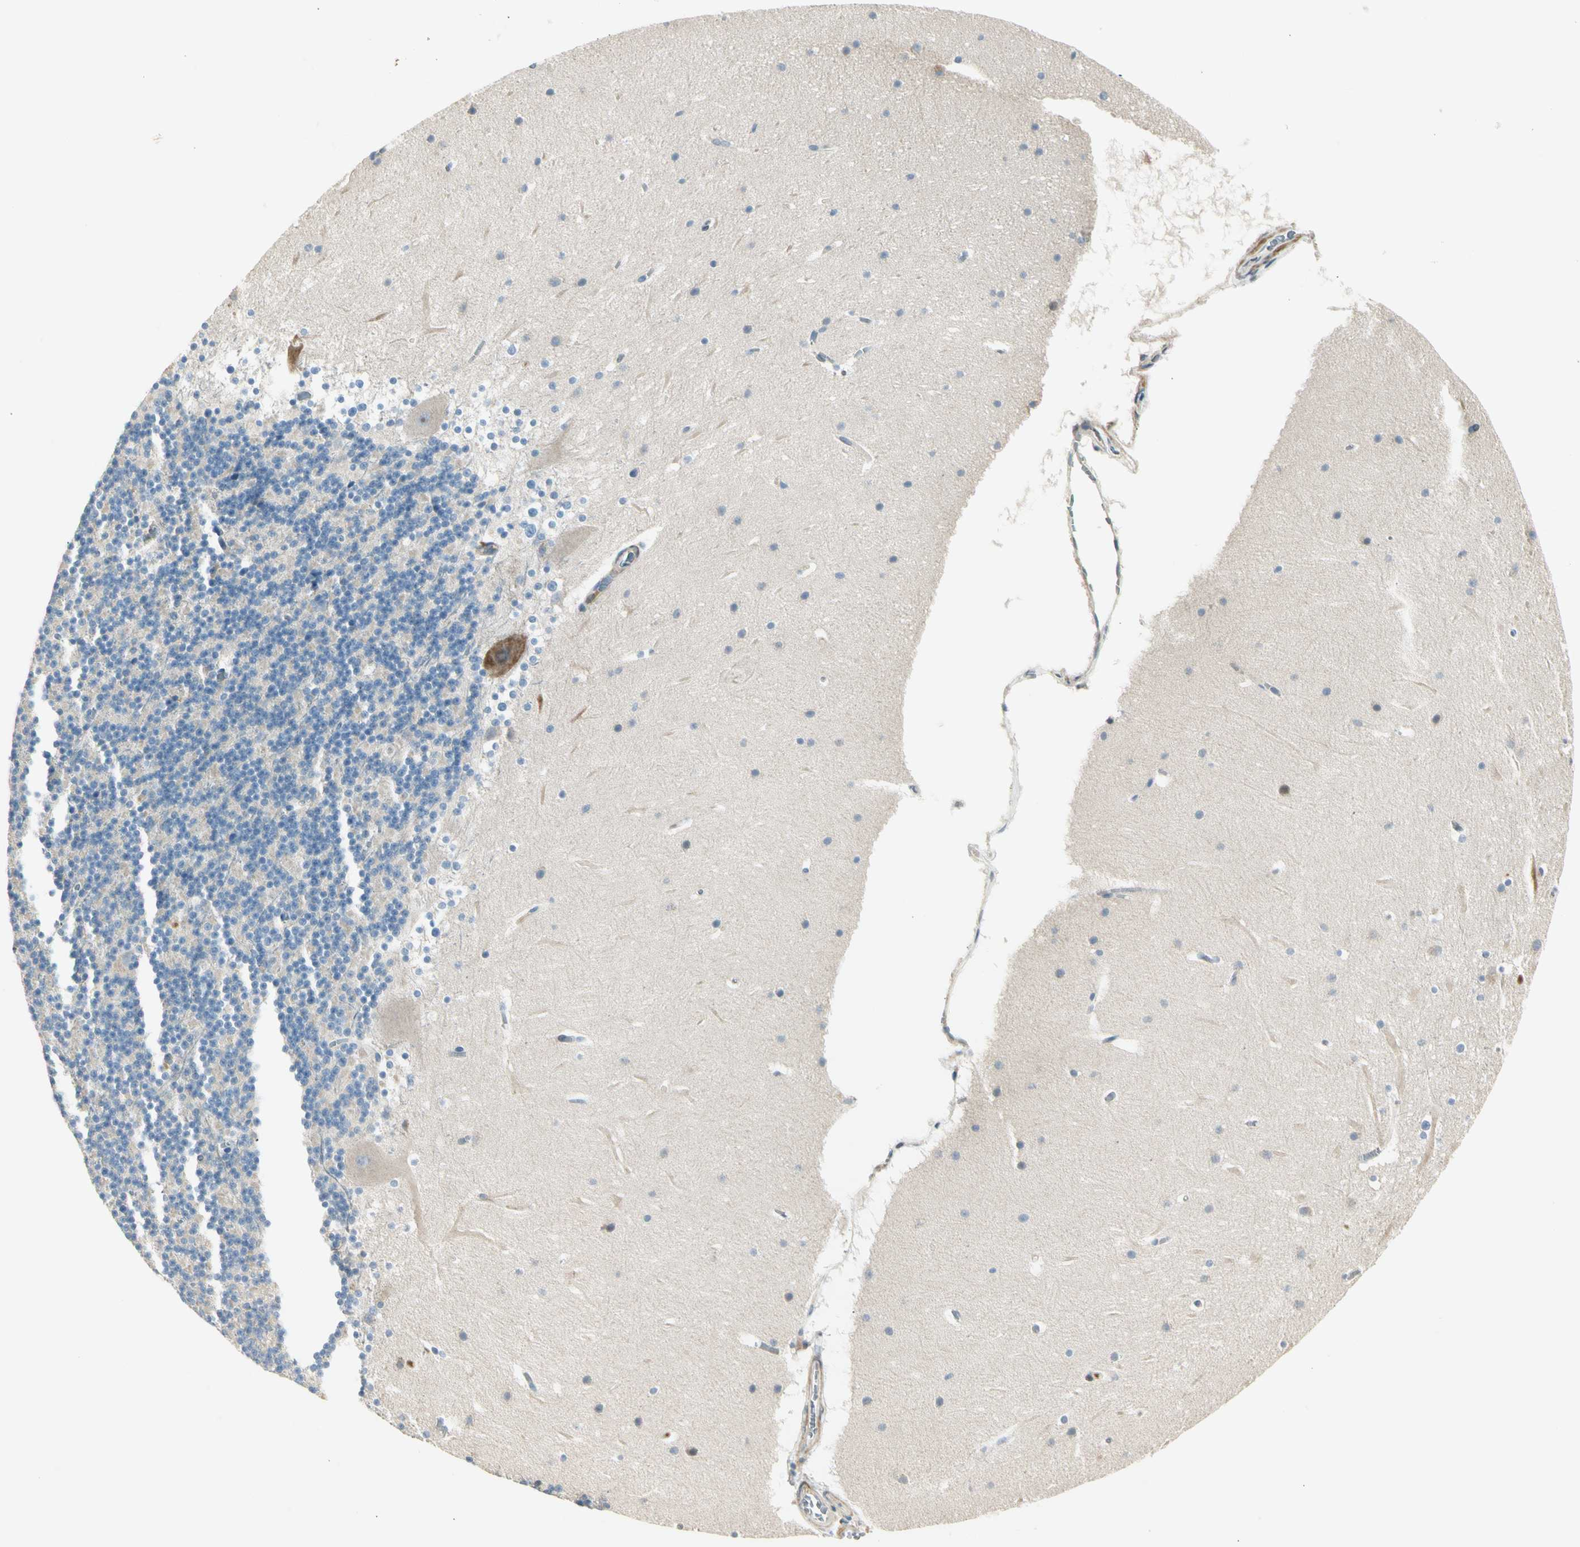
{"staining": {"intensity": "negative", "quantity": "none", "location": "none"}, "tissue": "cerebellum", "cell_type": "Cells in granular layer", "image_type": "normal", "snomed": [{"axis": "morphology", "description": "Normal tissue, NOS"}, {"axis": "topography", "description": "Cerebellum"}], "caption": "This is a image of IHC staining of benign cerebellum, which shows no positivity in cells in granular layer.", "gene": "ADGRA3", "patient": {"sex": "female", "age": 19}}